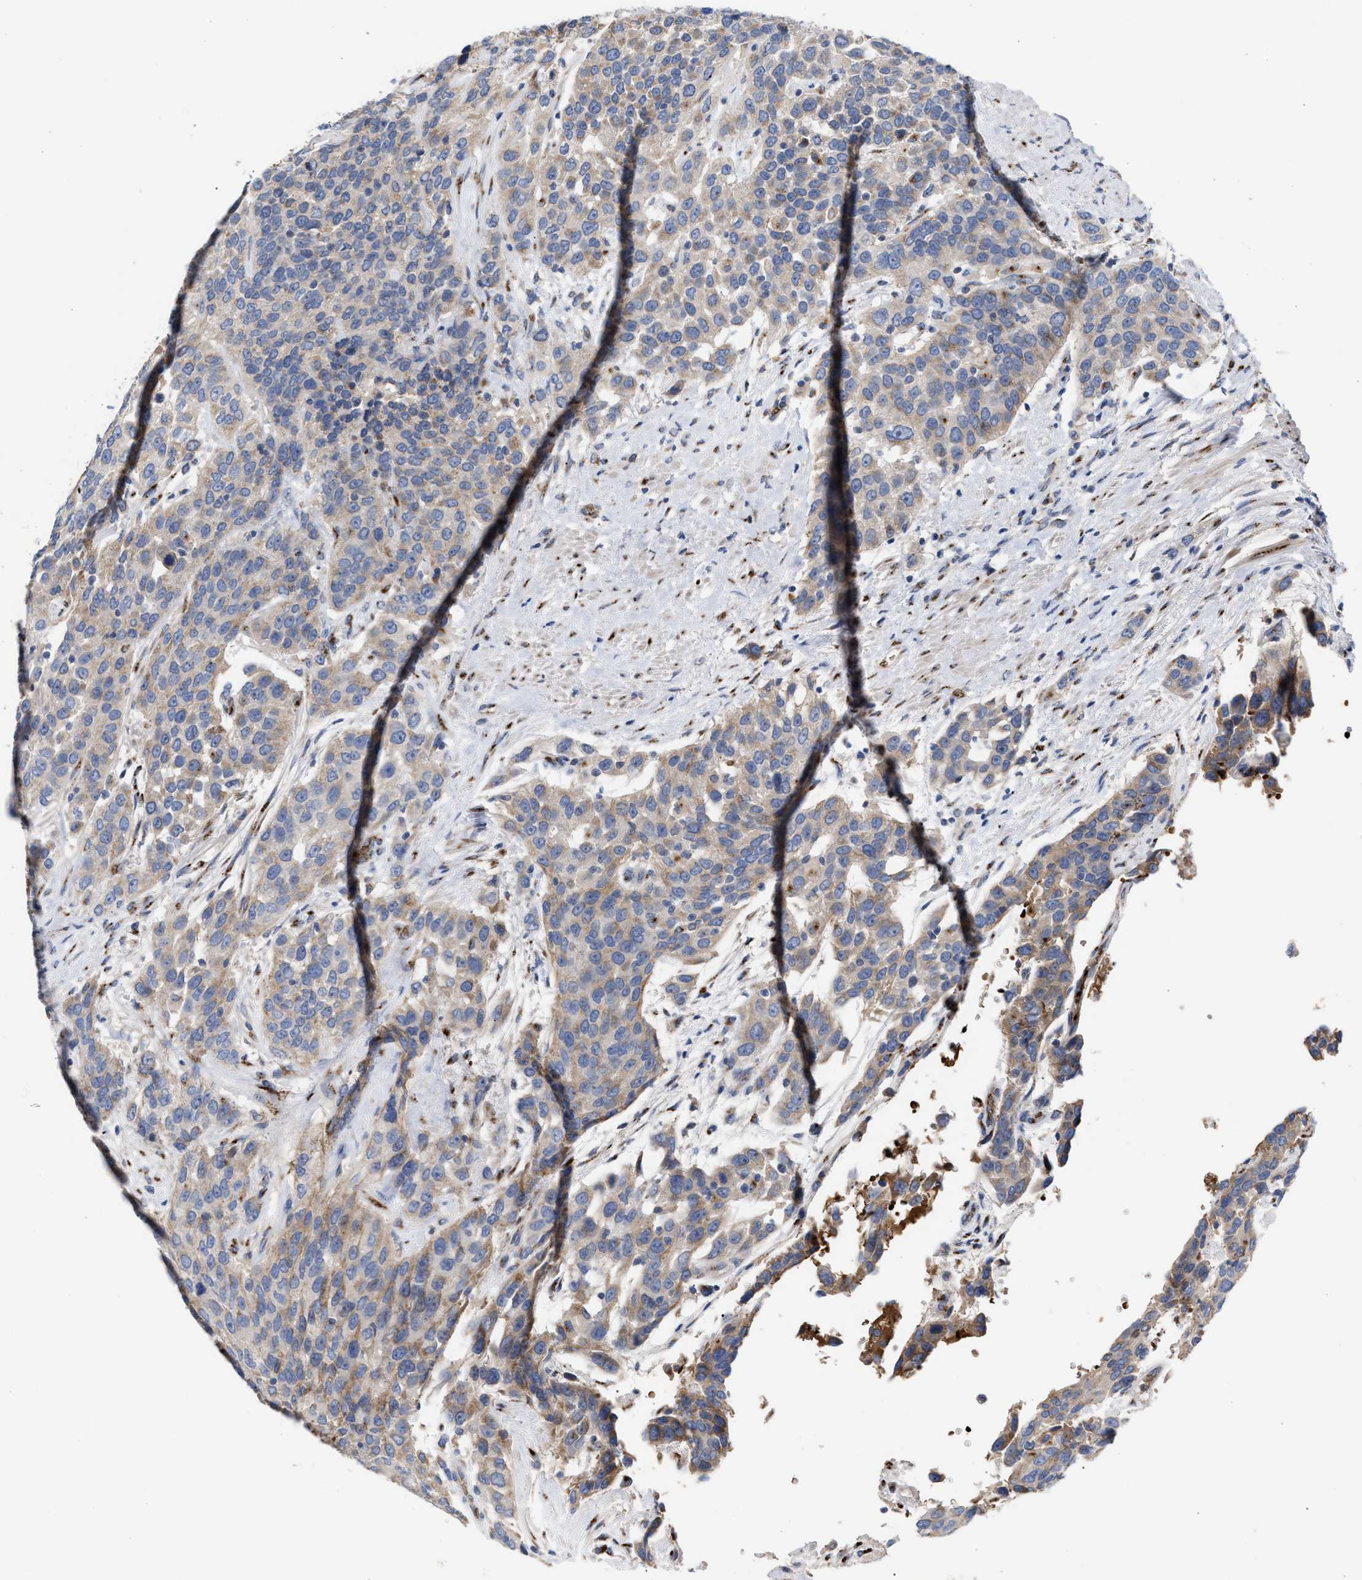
{"staining": {"intensity": "weak", "quantity": ">75%", "location": "cytoplasmic/membranous"}, "tissue": "urothelial cancer", "cell_type": "Tumor cells", "image_type": "cancer", "snomed": [{"axis": "morphology", "description": "Urothelial carcinoma, High grade"}, {"axis": "topography", "description": "Urinary bladder"}], "caption": "This is an image of IHC staining of urothelial cancer, which shows weak staining in the cytoplasmic/membranous of tumor cells.", "gene": "CCL2", "patient": {"sex": "female", "age": 80}}